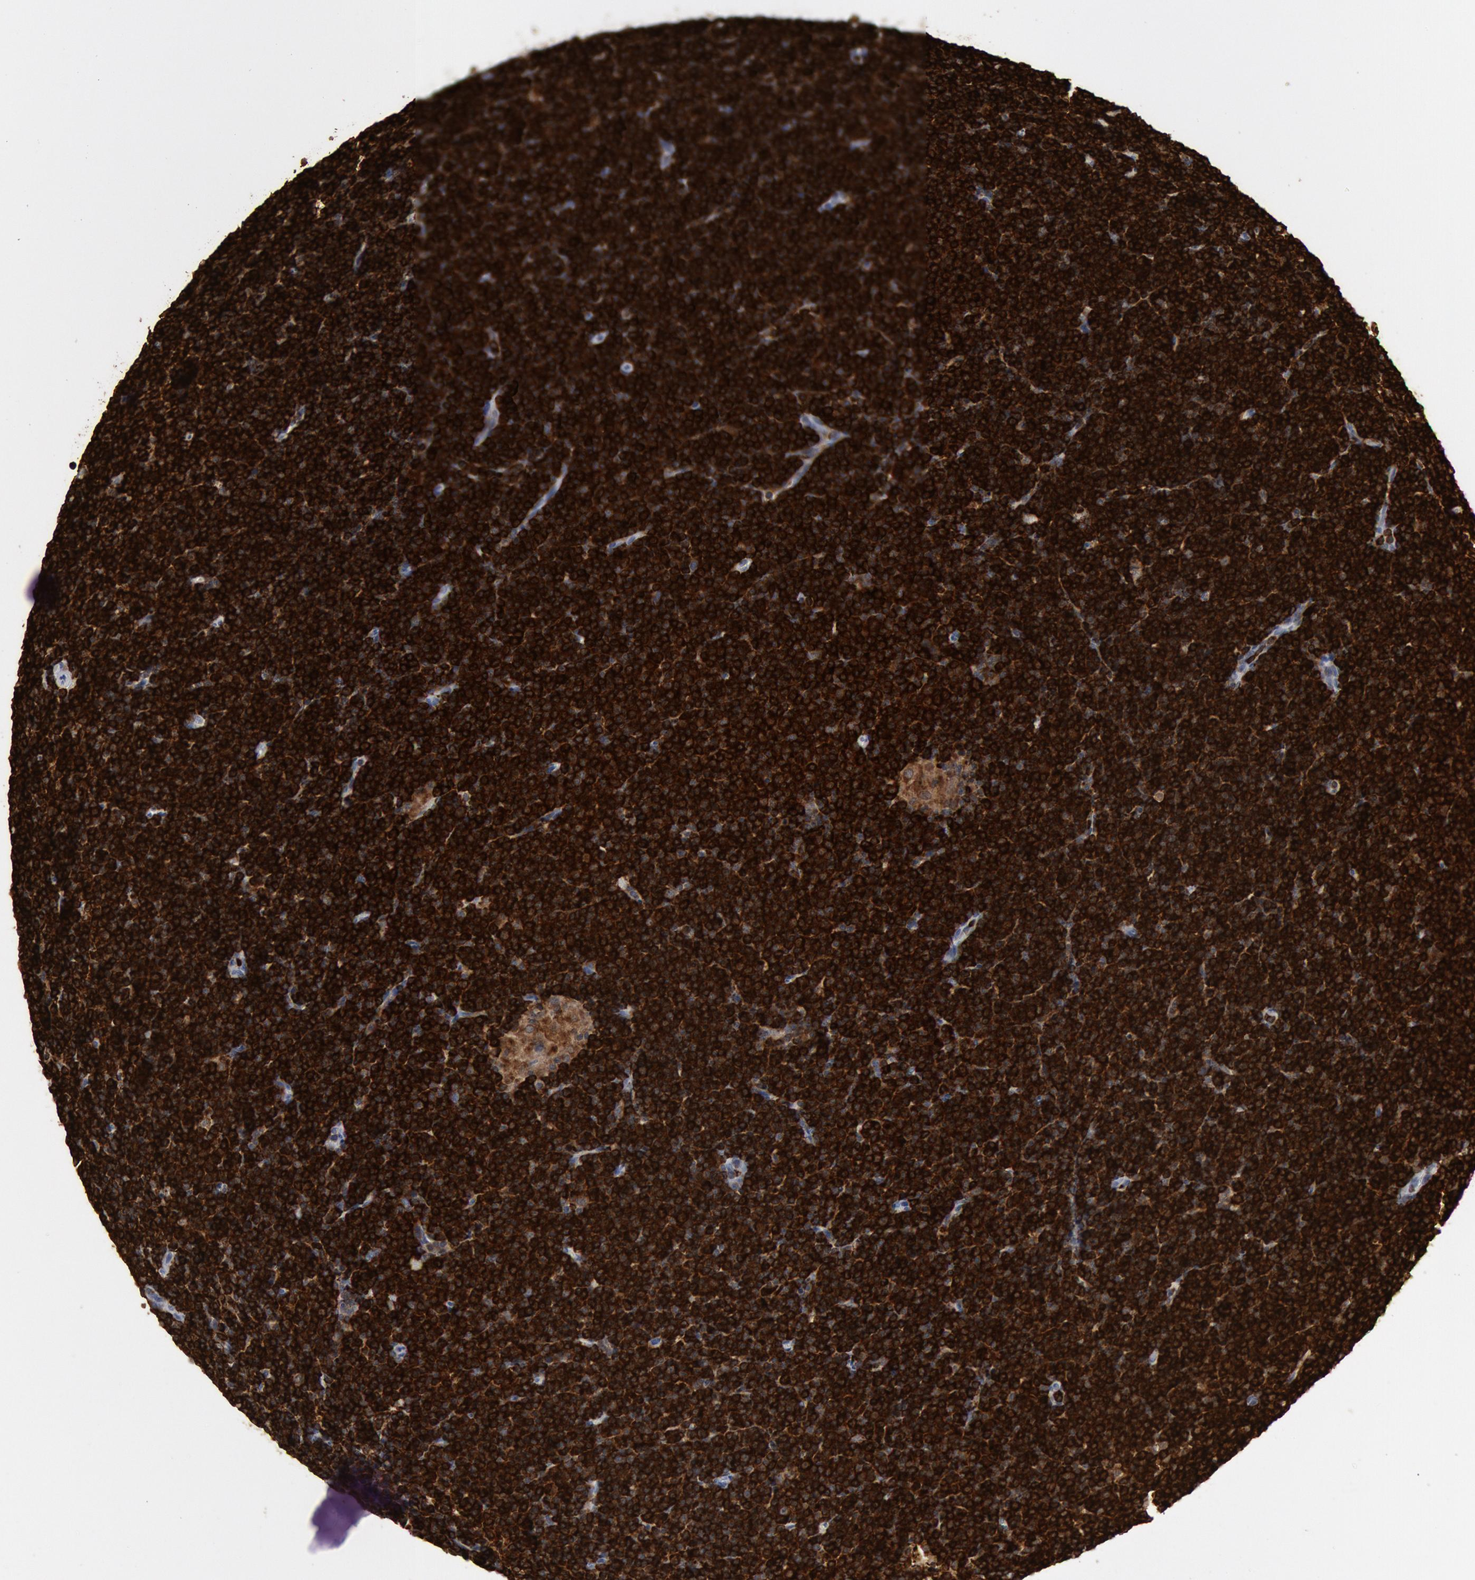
{"staining": {"intensity": "strong", "quantity": ">75%", "location": "cytoplasmic/membranous,nuclear"}, "tissue": "lymphoma", "cell_type": "Tumor cells", "image_type": "cancer", "snomed": [{"axis": "morphology", "description": "Malignant lymphoma, non-Hodgkin's type, Low grade"}, {"axis": "topography", "description": "Lymph node"}], "caption": "Tumor cells display high levels of strong cytoplasmic/membranous and nuclear expression in approximately >75% of cells in low-grade malignant lymphoma, non-Hodgkin's type. (DAB = brown stain, brightfield microscopy at high magnification).", "gene": "PTPN6", "patient": {"sex": "female", "age": 69}}